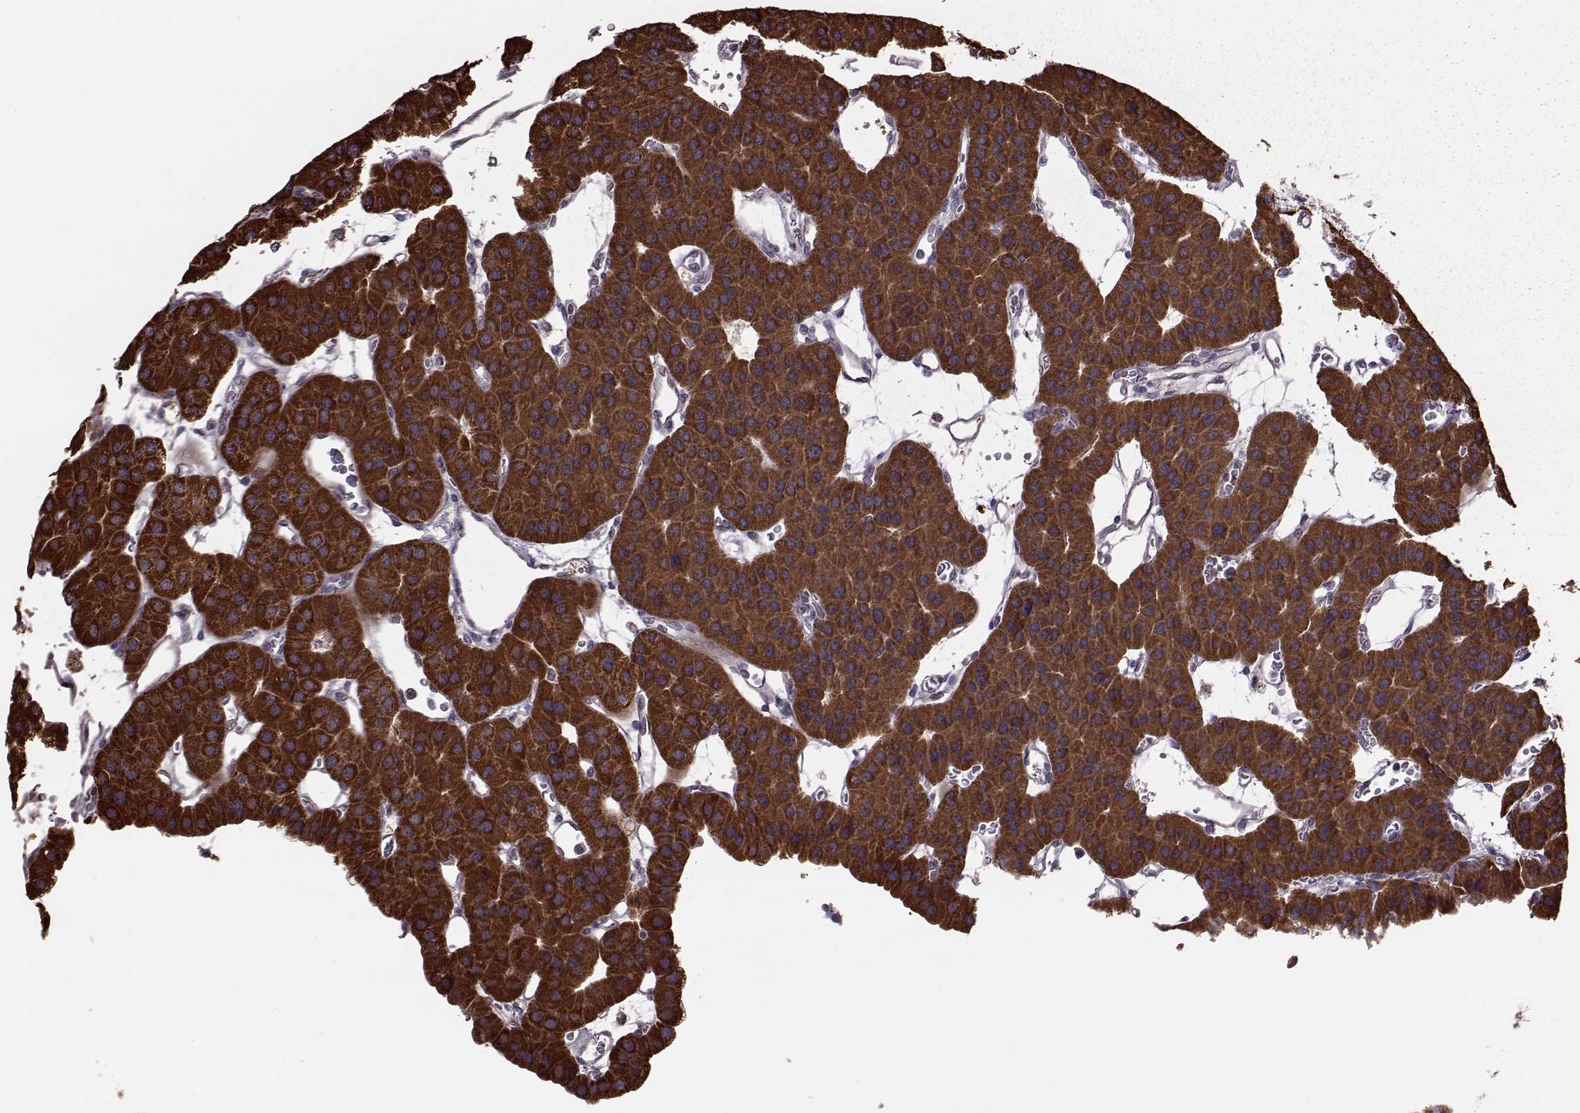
{"staining": {"intensity": "strong", "quantity": ">75%", "location": "cytoplasmic/membranous"}, "tissue": "parathyroid gland", "cell_type": "Glandular cells", "image_type": "normal", "snomed": [{"axis": "morphology", "description": "Normal tissue, NOS"}, {"axis": "morphology", "description": "Adenoma, NOS"}, {"axis": "topography", "description": "Parathyroid gland"}], "caption": "Immunohistochemical staining of unremarkable human parathyroid gland exhibits strong cytoplasmic/membranous protein expression in about >75% of glandular cells.", "gene": "PUDP", "patient": {"sex": "female", "age": 86}}